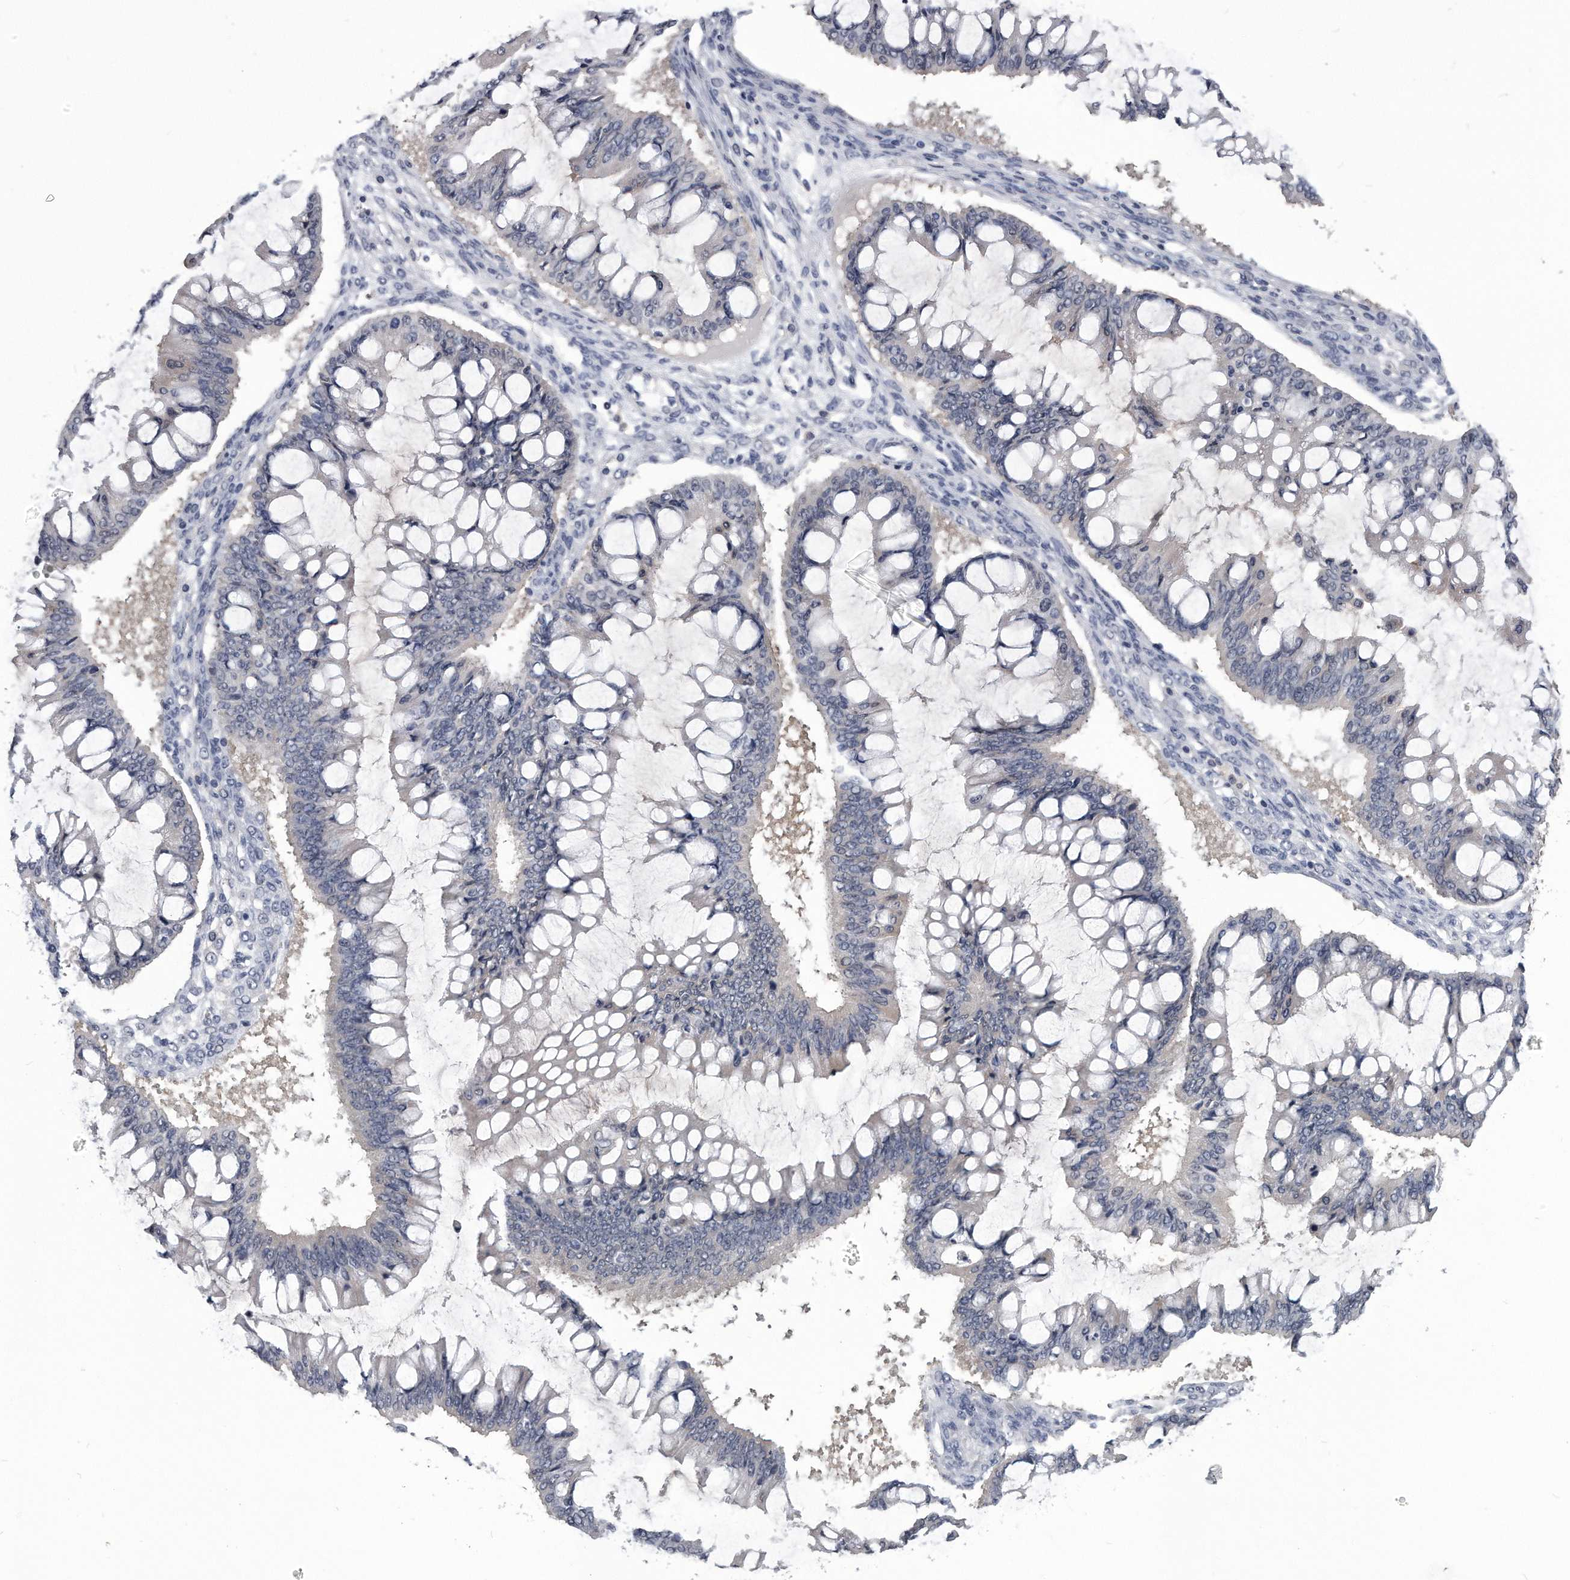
{"staining": {"intensity": "negative", "quantity": "none", "location": "none"}, "tissue": "ovarian cancer", "cell_type": "Tumor cells", "image_type": "cancer", "snomed": [{"axis": "morphology", "description": "Cystadenocarcinoma, mucinous, NOS"}, {"axis": "topography", "description": "Ovary"}], "caption": "IHC micrograph of neoplastic tissue: human ovarian cancer stained with DAB (3,3'-diaminobenzidine) displays no significant protein positivity in tumor cells.", "gene": "PDXK", "patient": {"sex": "female", "age": 73}}